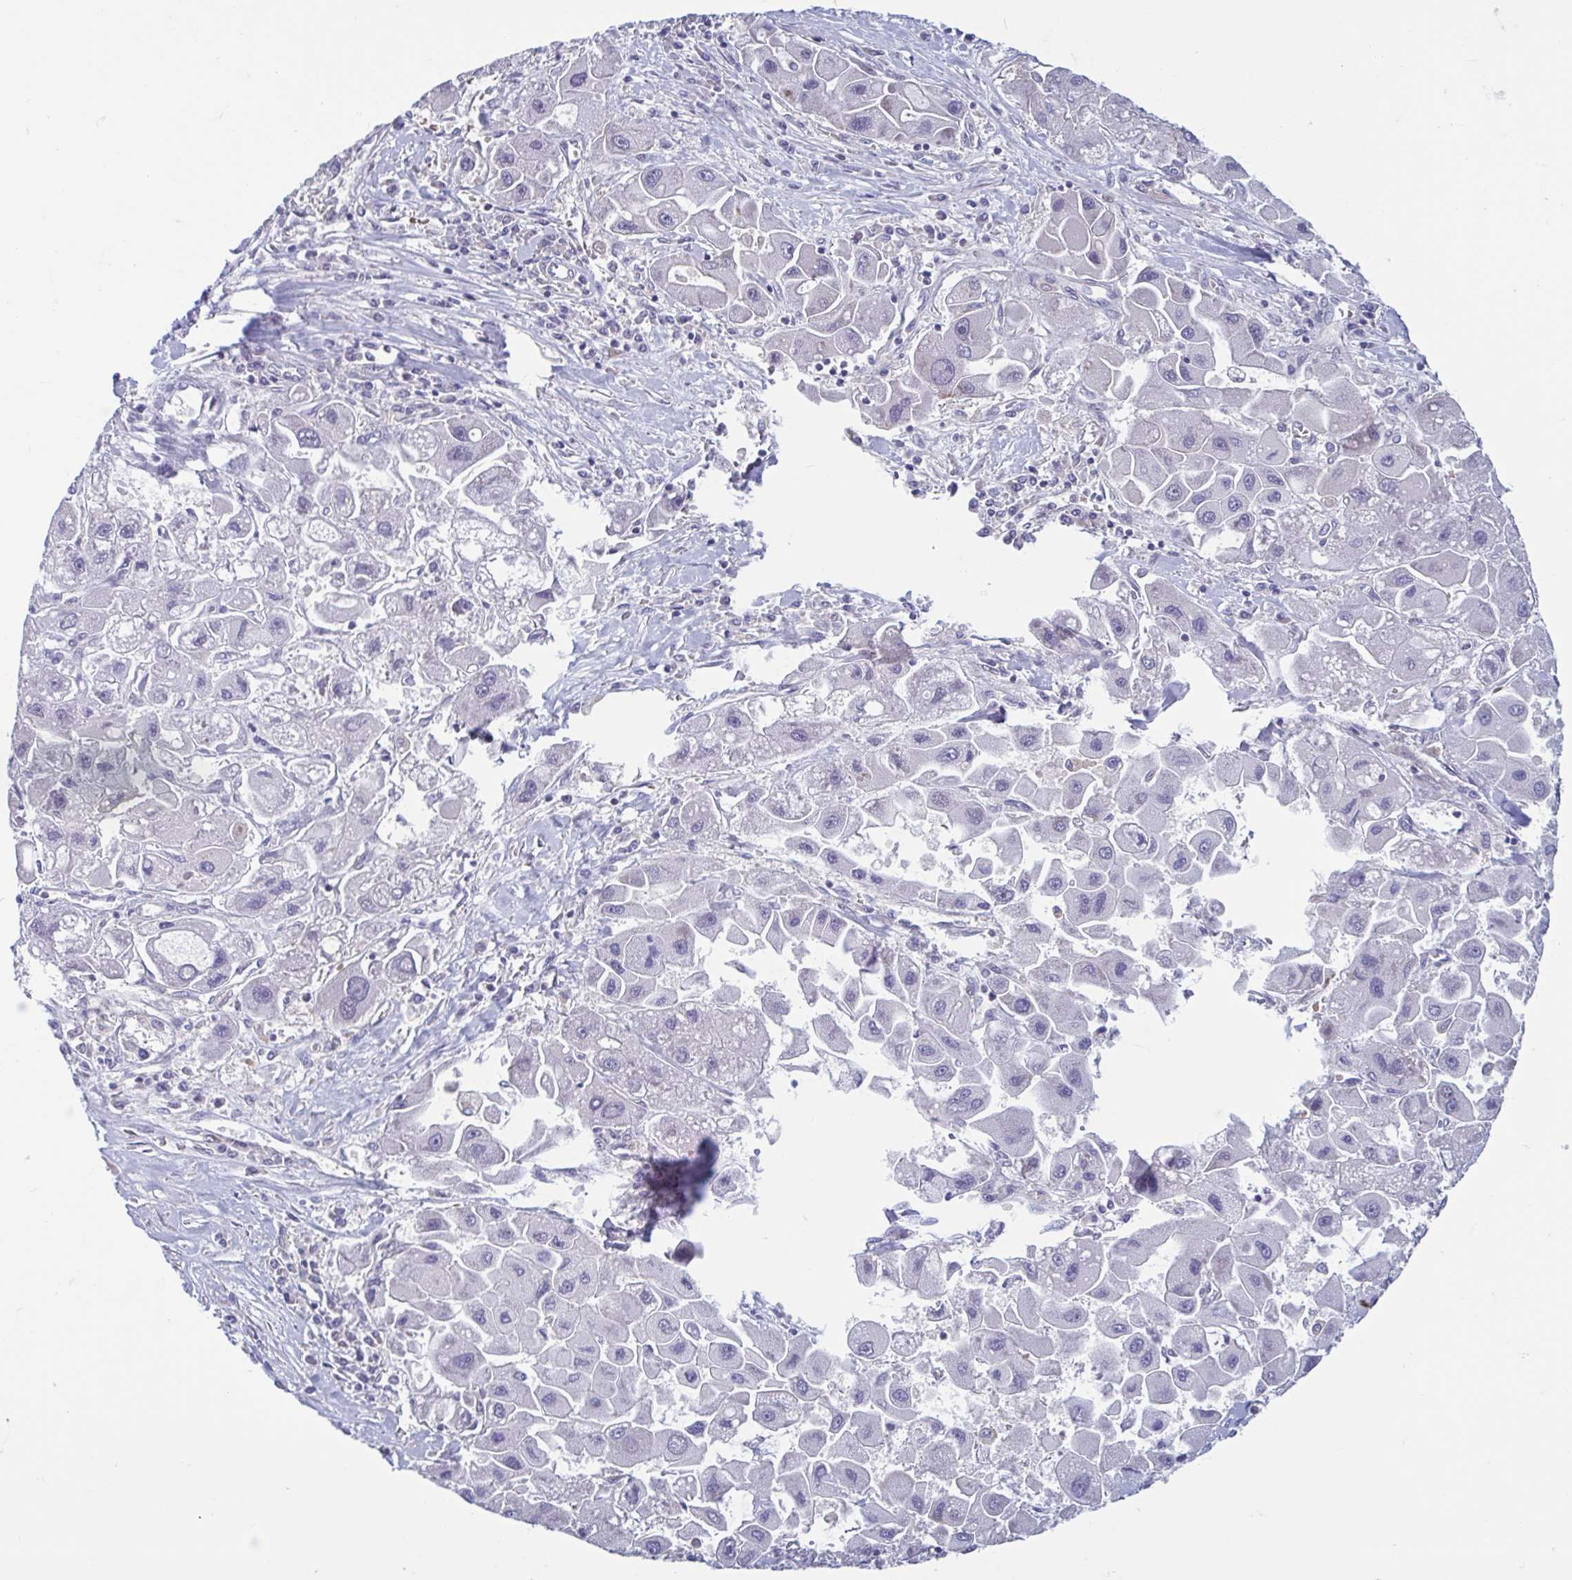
{"staining": {"intensity": "negative", "quantity": "none", "location": "none"}, "tissue": "liver cancer", "cell_type": "Tumor cells", "image_type": "cancer", "snomed": [{"axis": "morphology", "description": "Carcinoma, Hepatocellular, NOS"}, {"axis": "topography", "description": "Liver"}], "caption": "An image of liver cancer stained for a protein reveals no brown staining in tumor cells.", "gene": "LRRC38", "patient": {"sex": "male", "age": 24}}